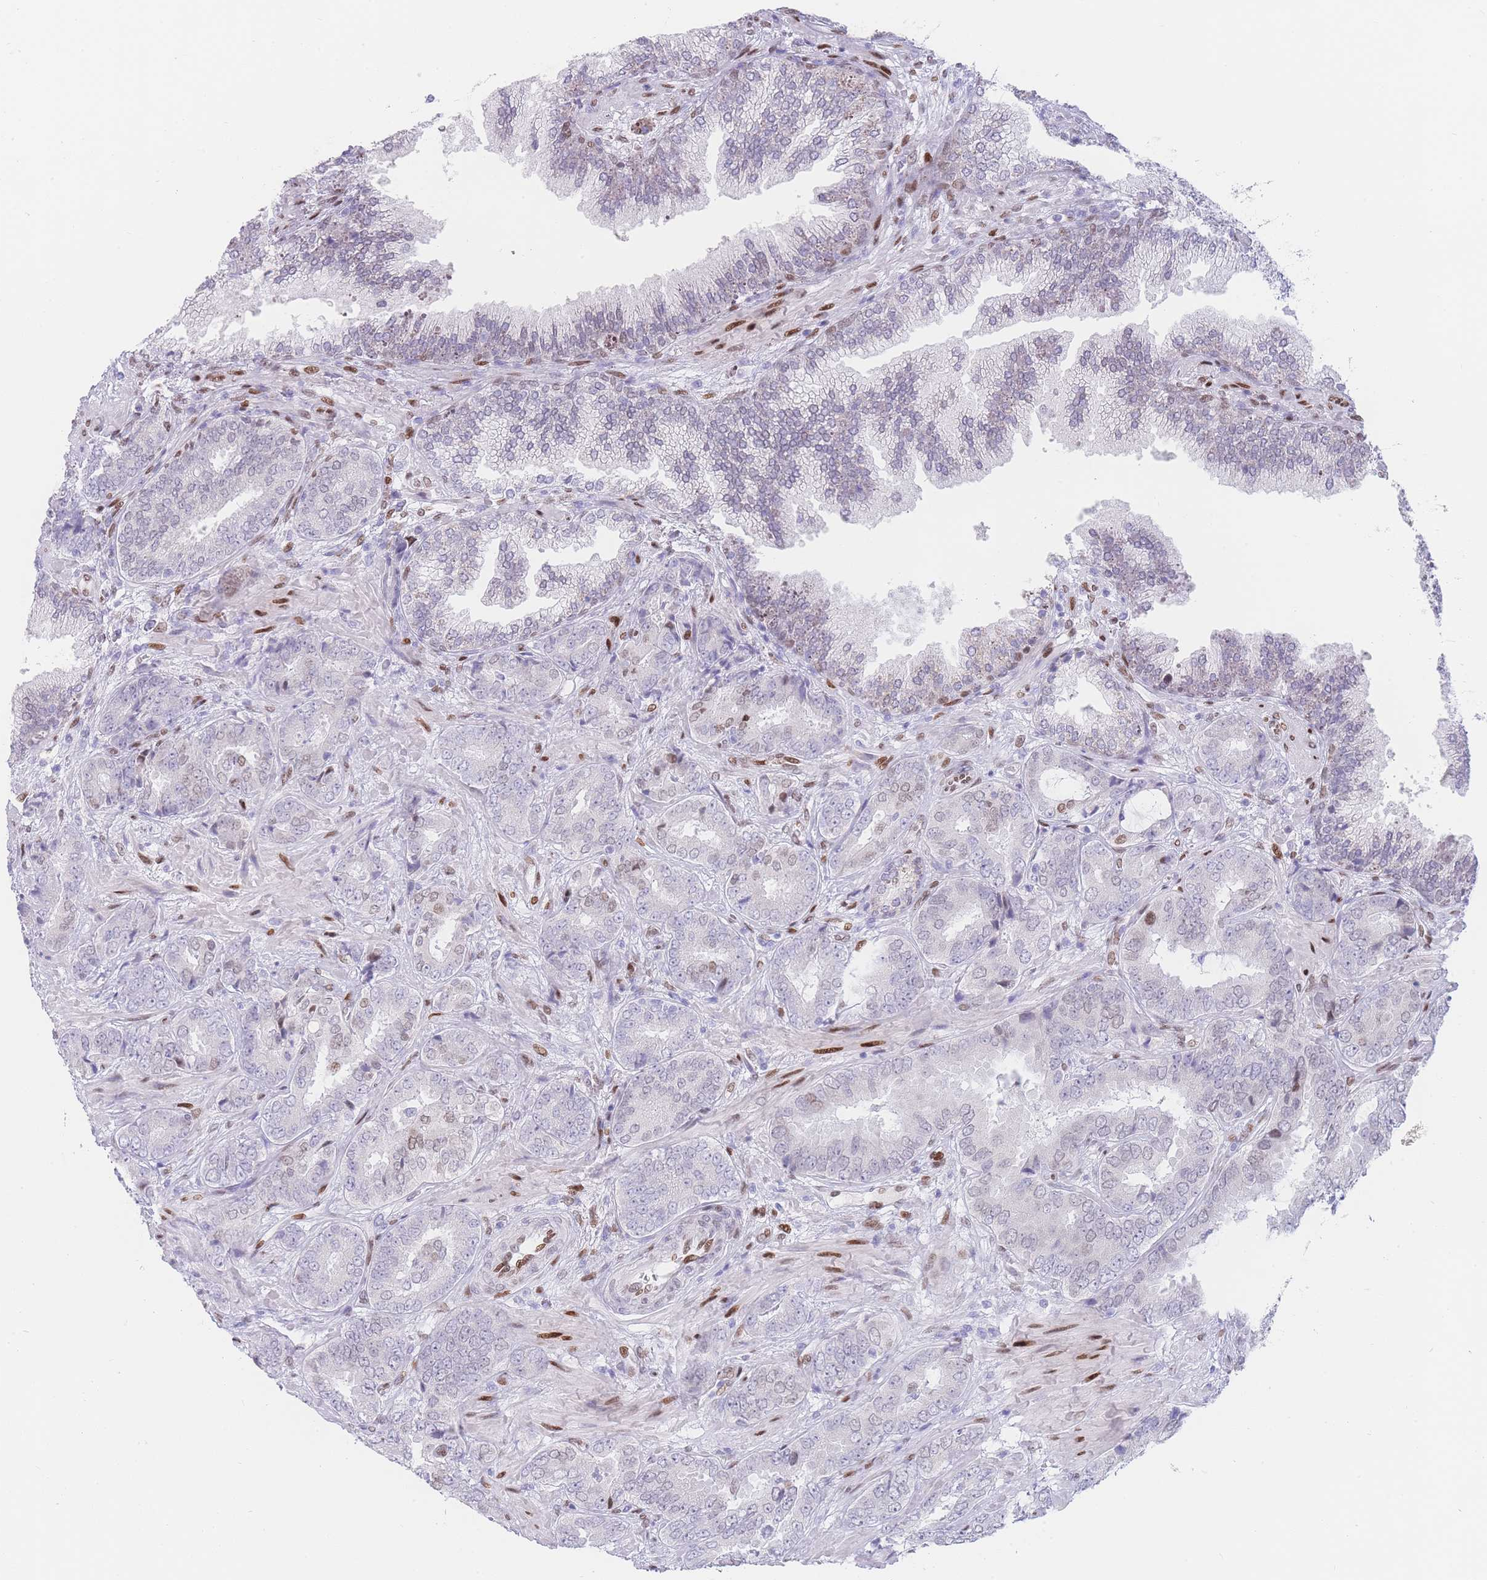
{"staining": {"intensity": "weak", "quantity": "<25%", "location": "nuclear"}, "tissue": "prostate cancer", "cell_type": "Tumor cells", "image_type": "cancer", "snomed": [{"axis": "morphology", "description": "Adenocarcinoma, High grade"}, {"axis": "topography", "description": "Prostate"}], "caption": "Prostate cancer (high-grade adenocarcinoma) was stained to show a protein in brown. There is no significant positivity in tumor cells.", "gene": "PSMB5", "patient": {"sex": "male", "age": 71}}